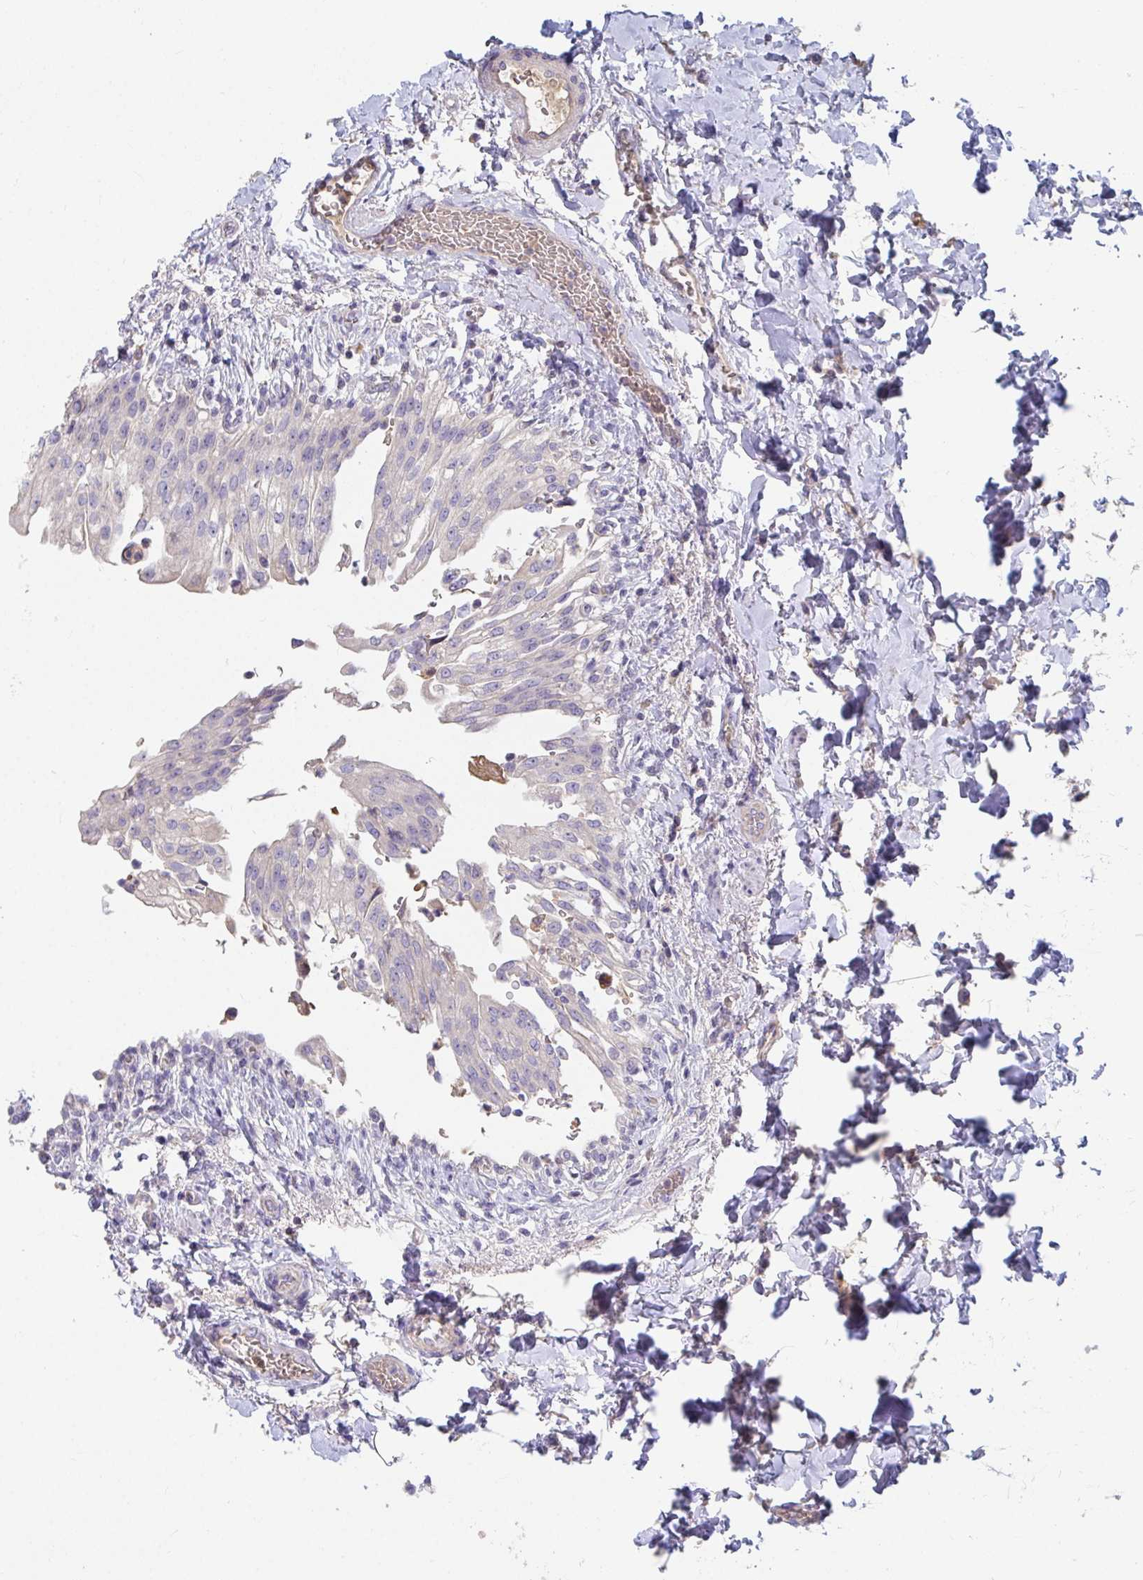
{"staining": {"intensity": "negative", "quantity": "none", "location": "none"}, "tissue": "urinary bladder", "cell_type": "Urothelial cells", "image_type": "normal", "snomed": [{"axis": "morphology", "description": "Normal tissue, NOS"}, {"axis": "topography", "description": "Urinary bladder"}, {"axis": "topography", "description": "Peripheral nerve tissue"}], "caption": "This histopathology image is of benign urinary bladder stained with immunohistochemistry to label a protein in brown with the nuclei are counter-stained blue. There is no expression in urothelial cells. (Brightfield microscopy of DAB (3,3'-diaminobenzidine) IHC at high magnification).", "gene": "ANO5", "patient": {"sex": "female", "age": 60}}